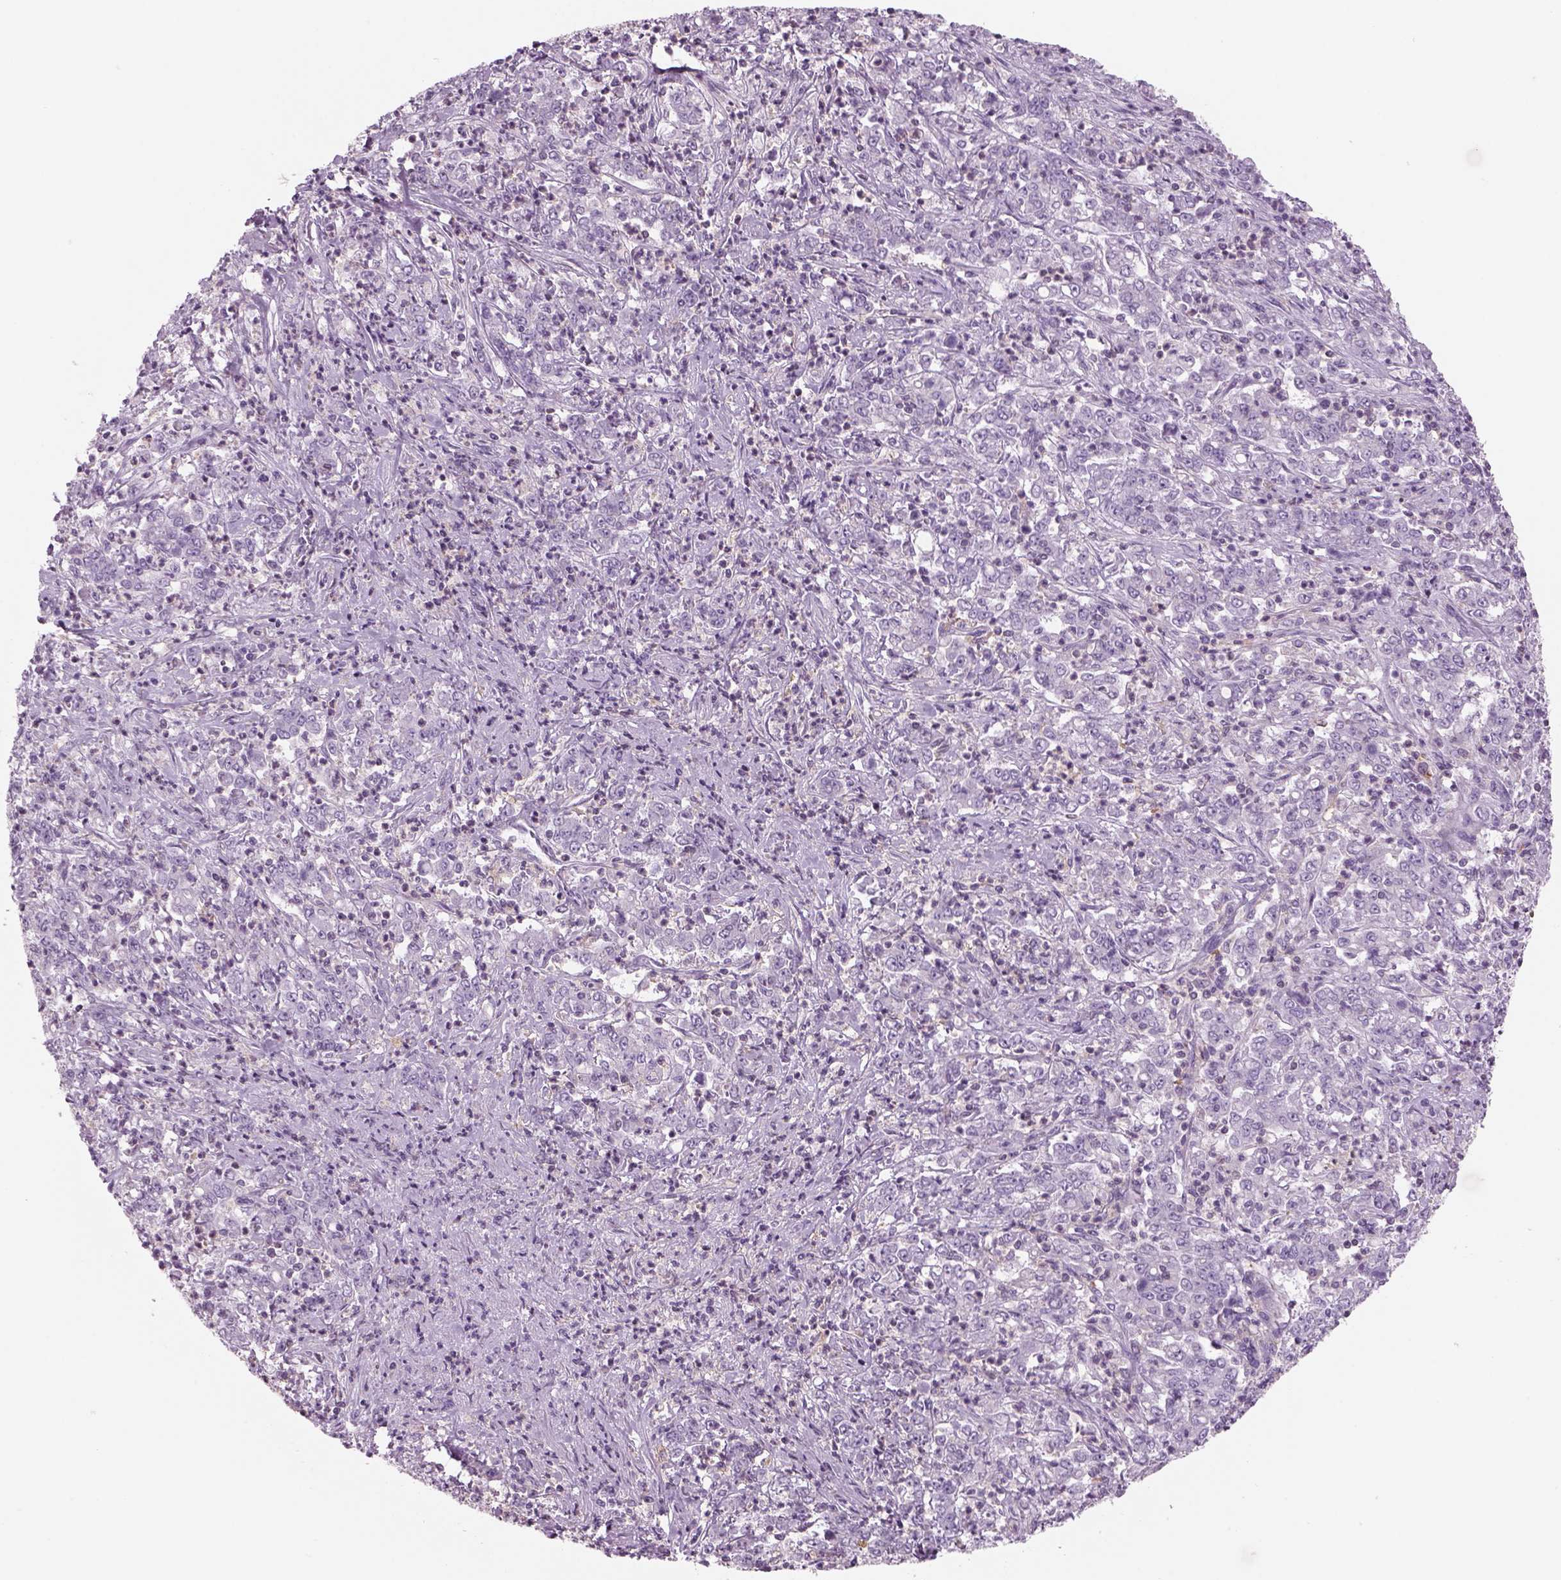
{"staining": {"intensity": "negative", "quantity": "none", "location": "none"}, "tissue": "stomach cancer", "cell_type": "Tumor cells", "image_type": "cancer", "snomed": [{"axis": "morphology", "description": "Adenocarcinoma, NOS"}, {"axis": "topography", "description": "Stomach, lower"}], "caption": "The photomicrograph displays no staining of tumor cells in stomach cancer.", "gene": "SLC1A7", "patient": {"sex": "female", "age": 71}}